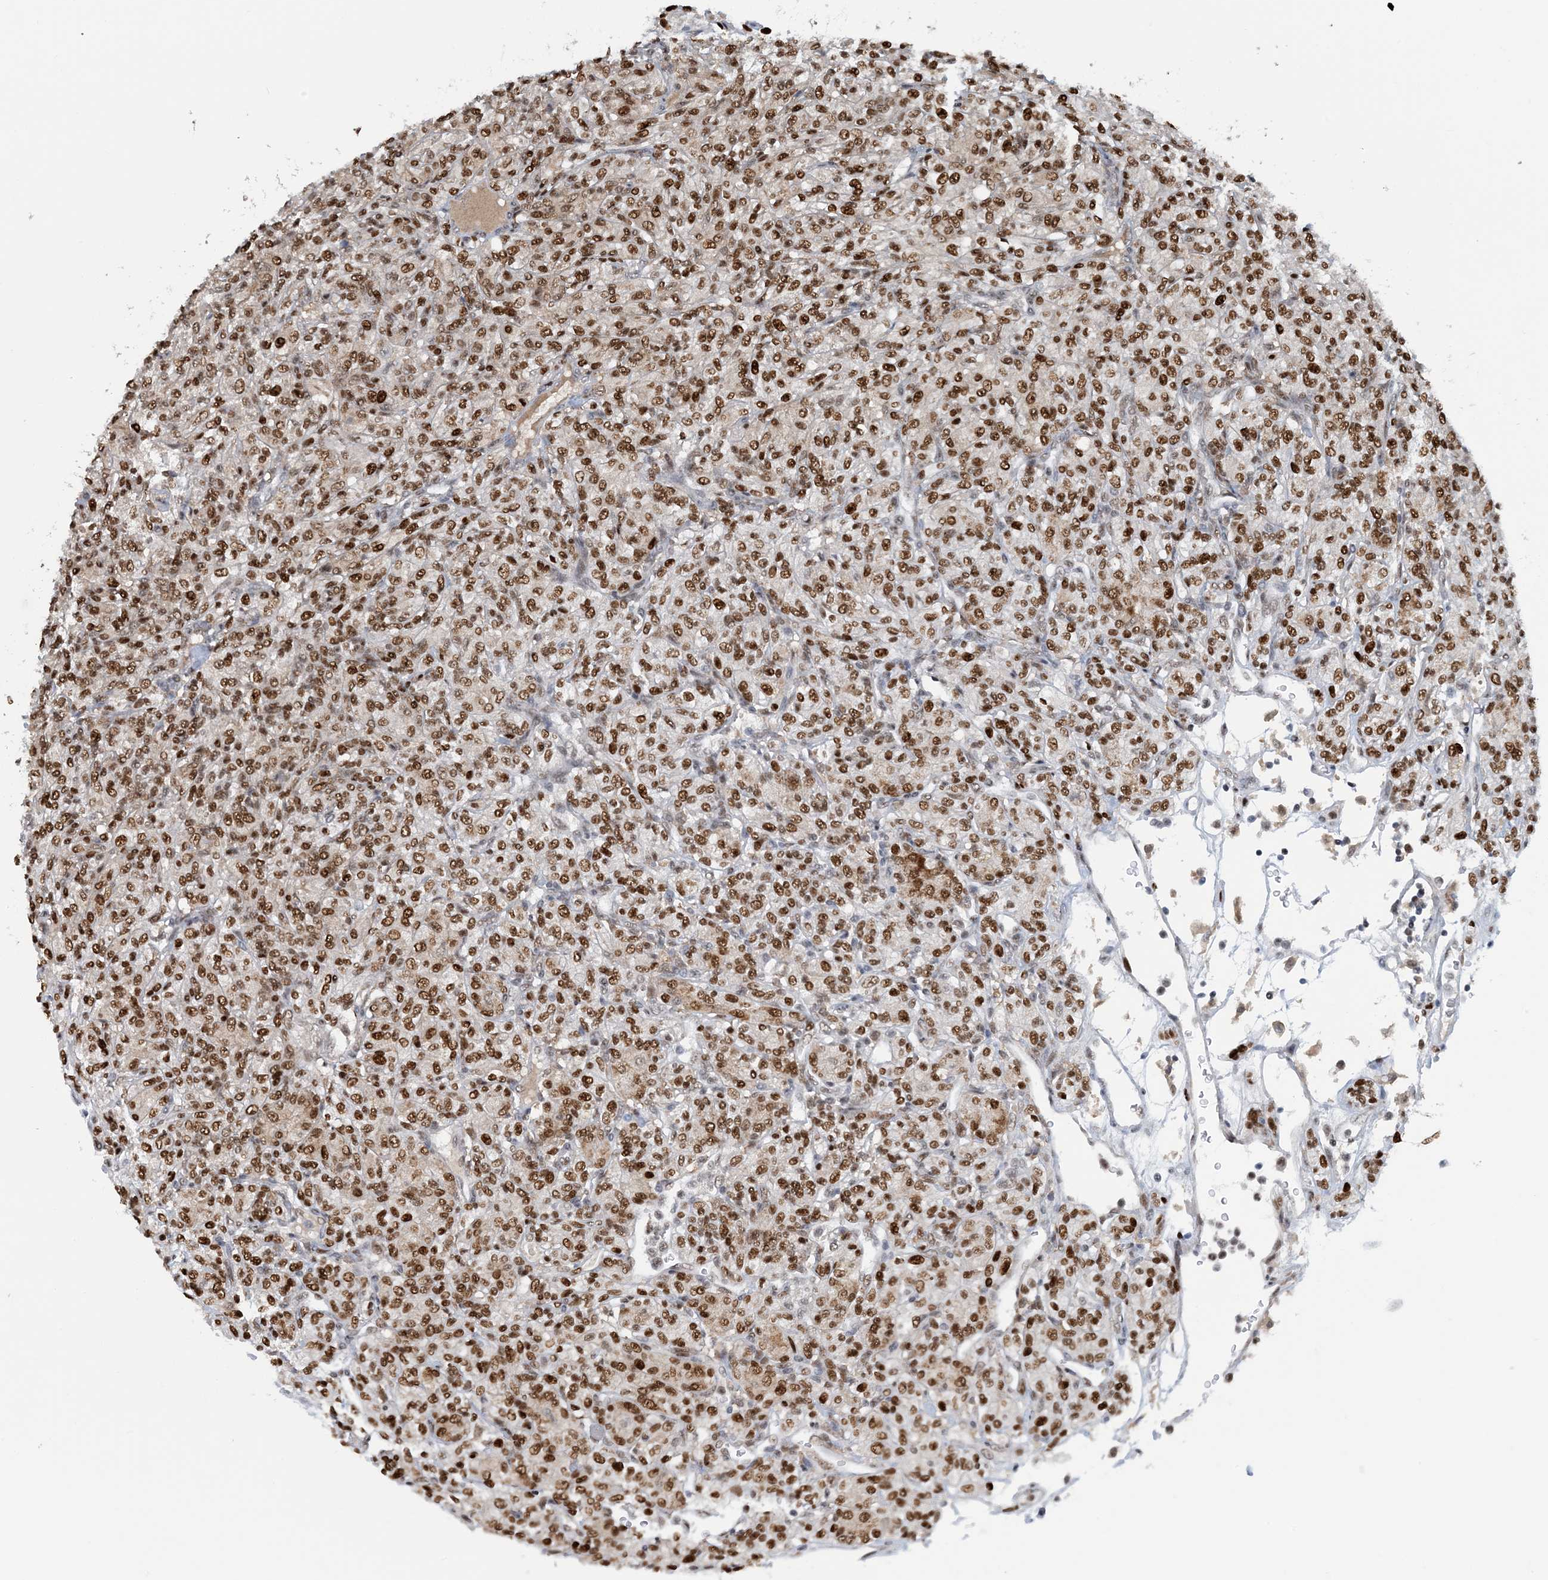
{"staining": {"intensity": "strong", "quantity": ">75%", "location": "nuclear"}, "tissue": "renal cancer", "cell_type": "Tumor cells", "image_type": "cancer", "snomed": [{"axis": "morphology", "description": "Adenocarcinoma, NOS"}, {"axis": "topography", "description": "Kidney"}], "caption": "IHC photomicrograph of neoplastic tissue: human renal adenocarcinoma stained using IHC shows high levels of strong protein expression localized specifically in the nuclear of tumor cells, appearing as a nuclear brown color.", "gene": "HEMK1", "patient": {"sex": "male", "age": 77}}